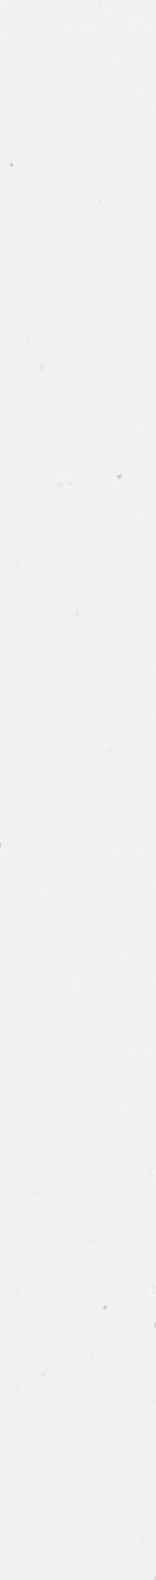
{"staining": {"intensity": "negative", "quantity": "none", "location": "none"}, "tissue": "adipose tissue", "cell_type": "Adipocytes", "image_type": "normal", "snomed": [{"axis": "morphology", "description": "Normal tissue, NOS"}, {"axis": "morphology", "description": "Duct carcinoma"}, {"axis": "topography", "description": "Breast"}, {"axis": "topography", "description": "Adipose tissue"}], "caption": "Unremarkable adipose tissue was stained to show a protein in brown. There is no significant staining in adipocytes. (DAB IHC visualized using brightfield microscopy, high magnification).", "gene": "EGFR", "patient": {"sex": "female", "age": 37}}